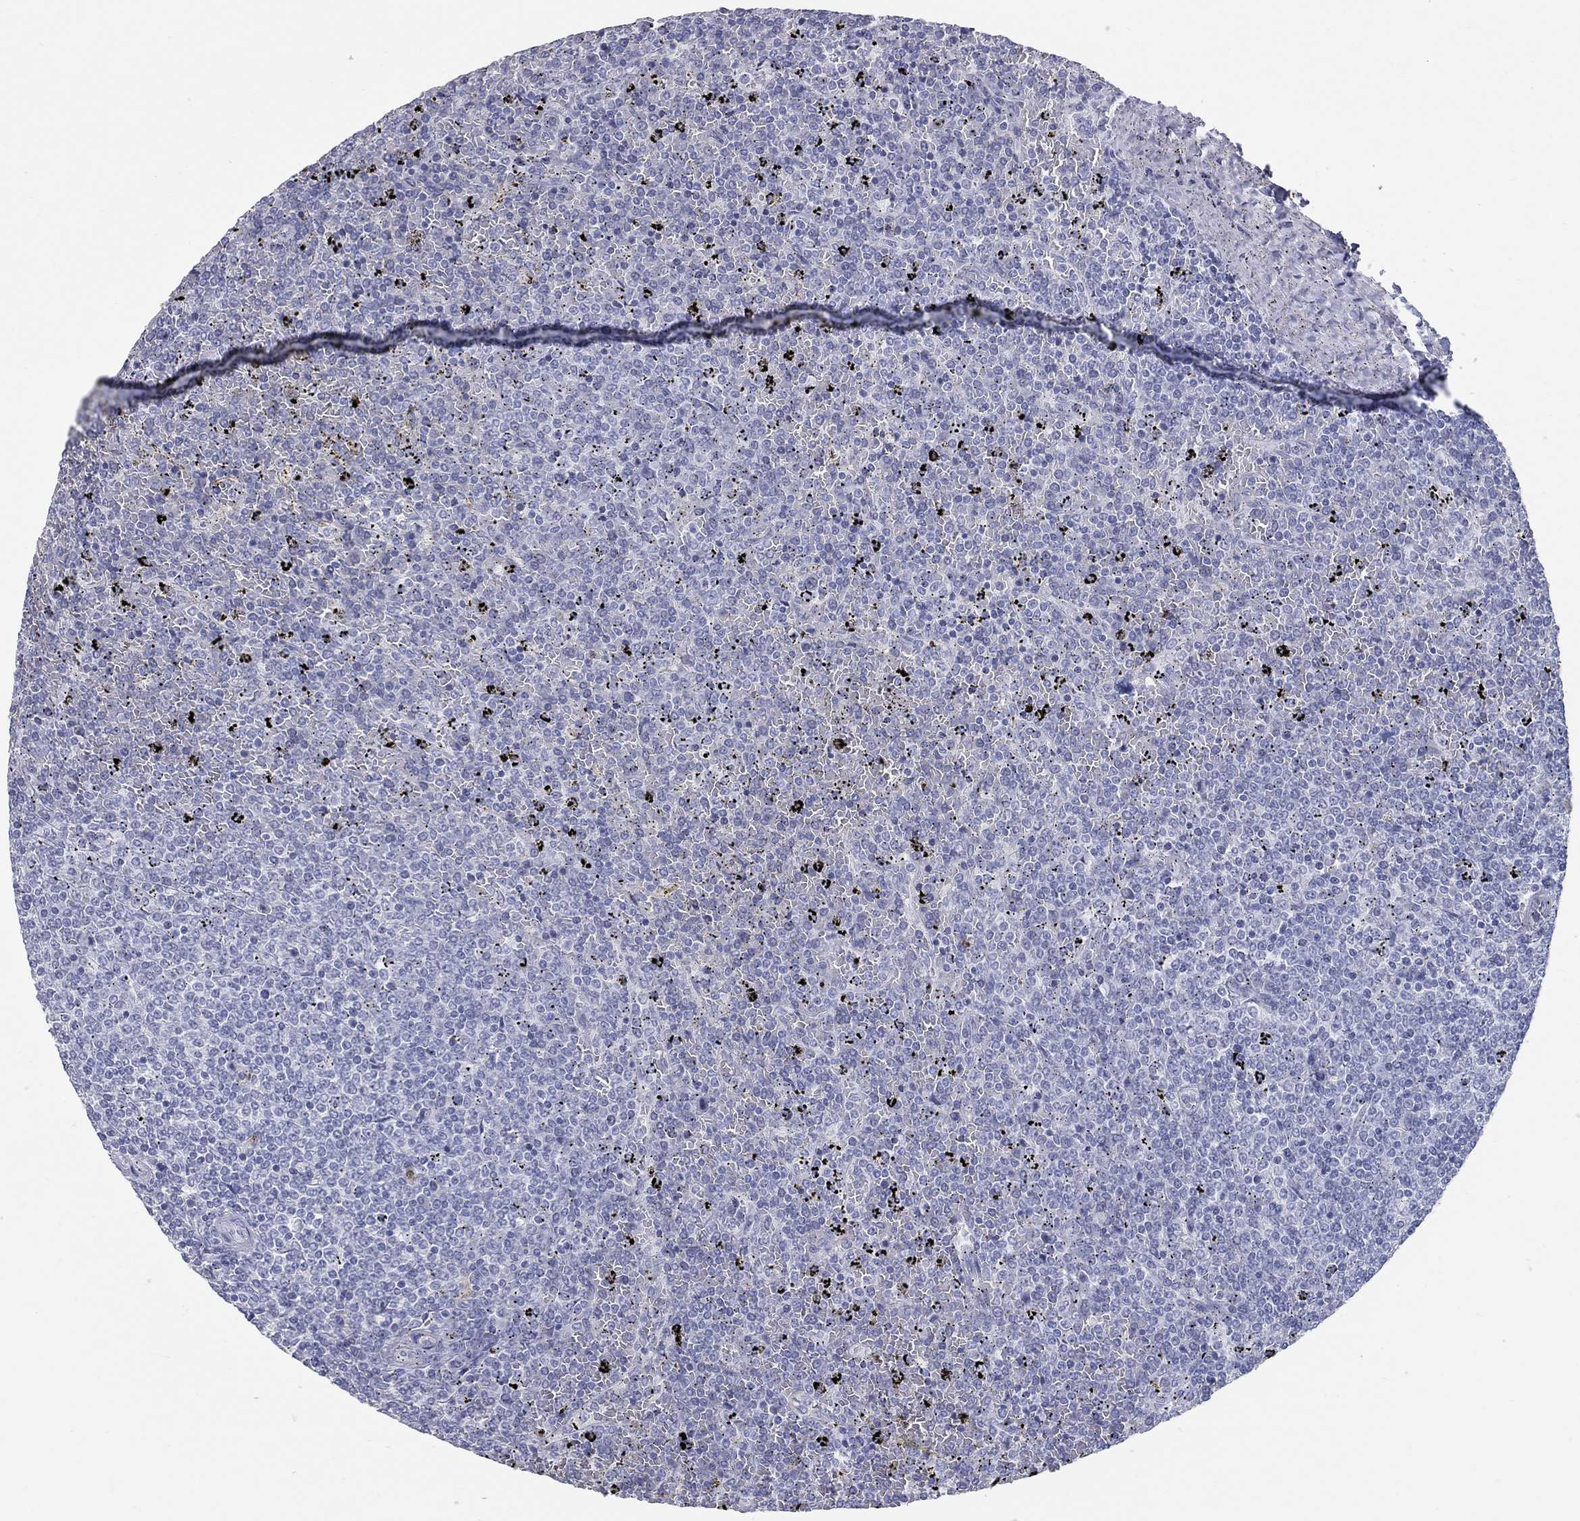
{"staining": {"intensity": "negative", "quantity": "none", "location": "none"}, "tissue": "lymphoma", "cell_type": "Tumor cells", "image_type": "cancer", "snomed": [{"axis": "morphology", "description": "Malignant lymphoma, non-Hodgkin's type, Low grade"}, {"axis": "topography", "description": "Spleen"}], "caption": "Immunohistochemical staining of low-grade malignant lymphoma, non-Hodgkin's type demonstrates no significant staining in tumor cells. (Brightfield microscopy of DAB (3,3'-diaminobenzidine) immunohistochemistry (IHC) at high magnification).", "gene": "TAC1", "patient": {"sex": "female", "age": 77}}